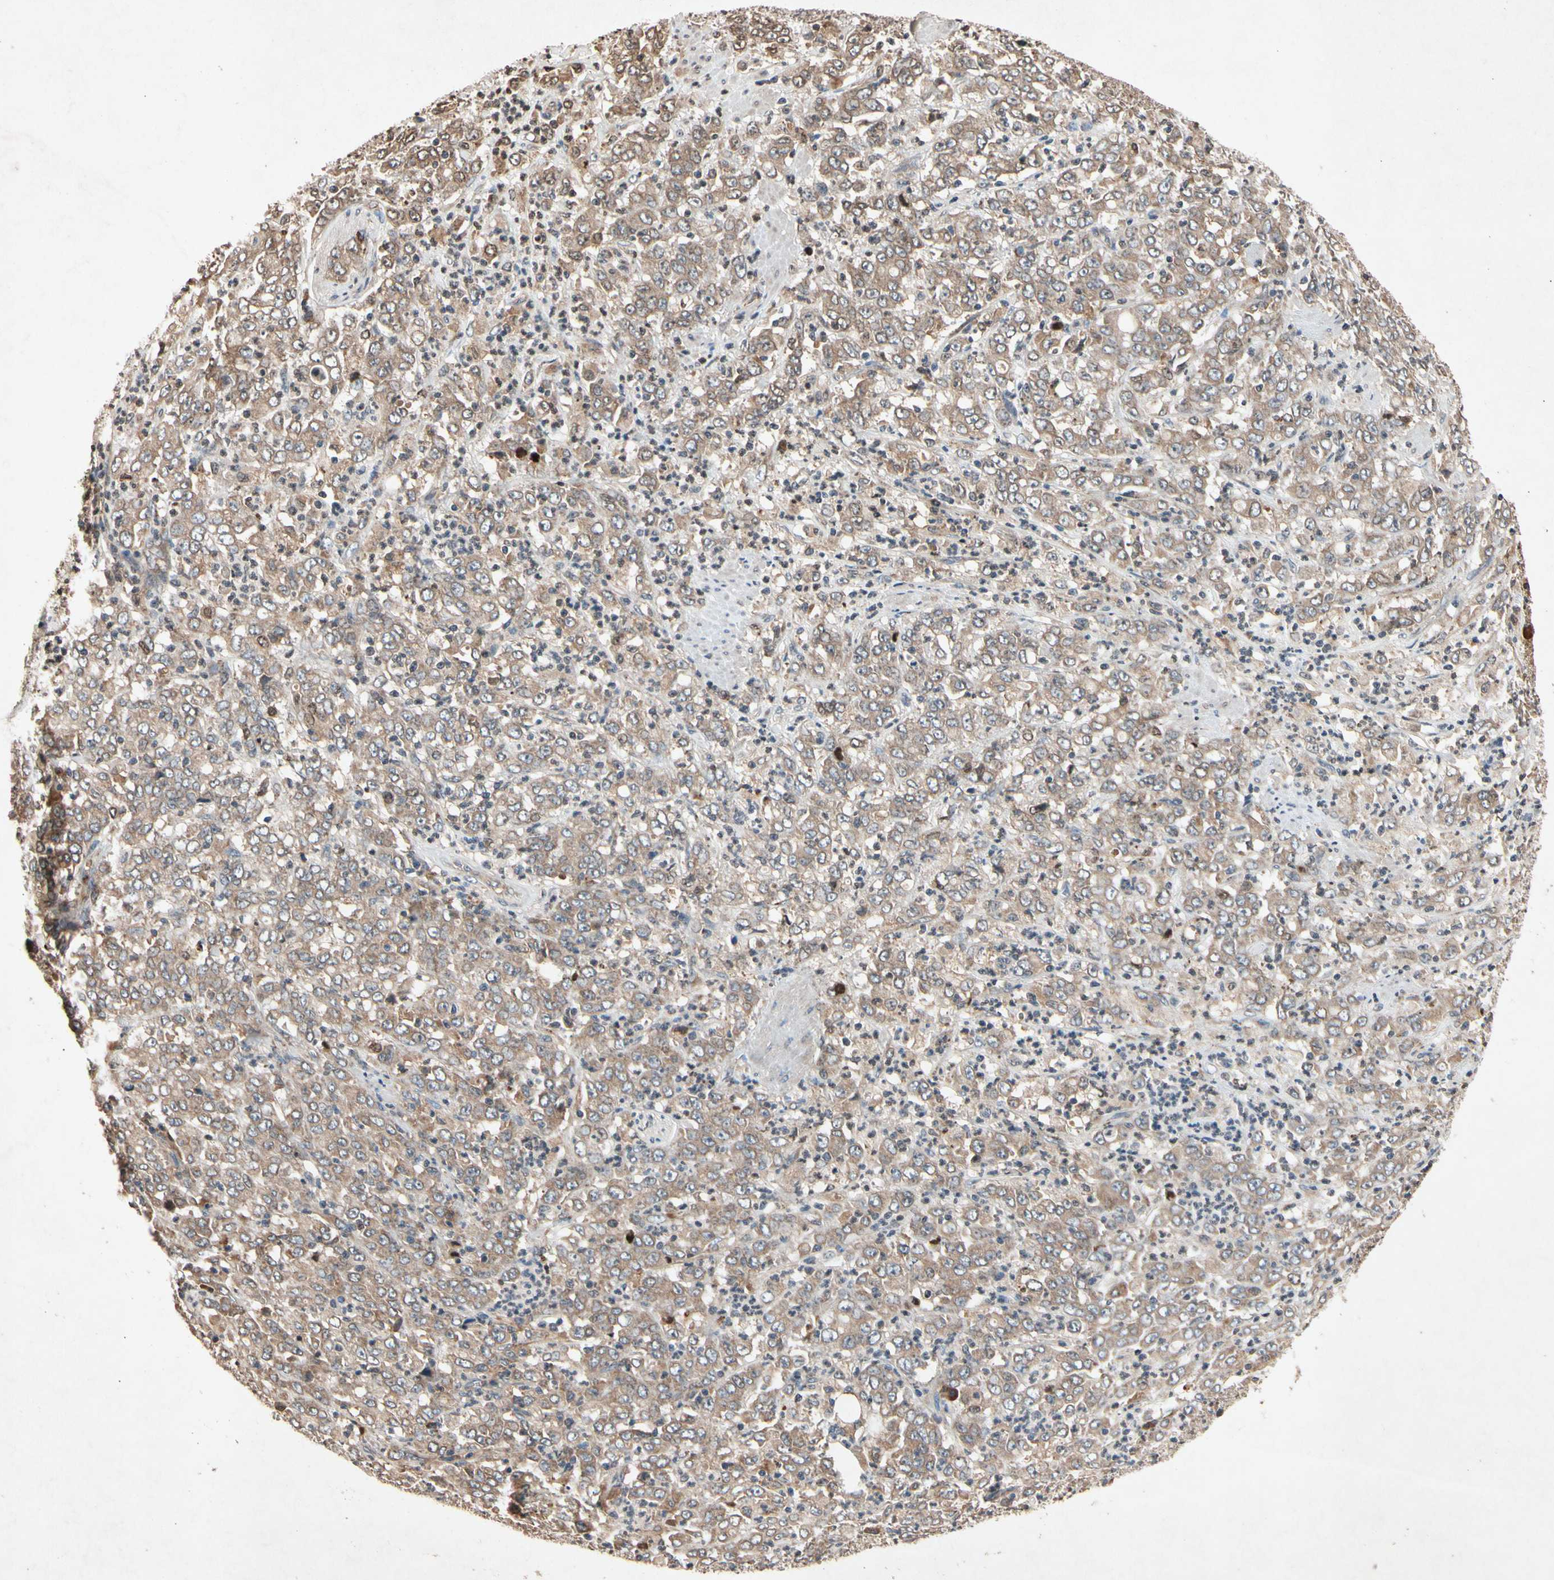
{"staining": {"intensity": "moderate", "quantity": ">75%", "location": "cytoplasmic/membranous"}, "tissue": "stomach cancer", "cell_type": "Tumor cells", "image_type": "cancer", "snomed": [{"axis": "morphology", "description": "Adenocarcinoma, NOS"}, {"axis": "topography", "description": "Stomach, lower"}], "caption": "Immunohistochemical staining of human stomach adenocarcinoma exhibits medium levels of moderate cytoplasmic/membranous protein positivity in about >75% of tumor cells.", "gene": "PRDX4", "patient": {"sex": "female", "age": 71}}